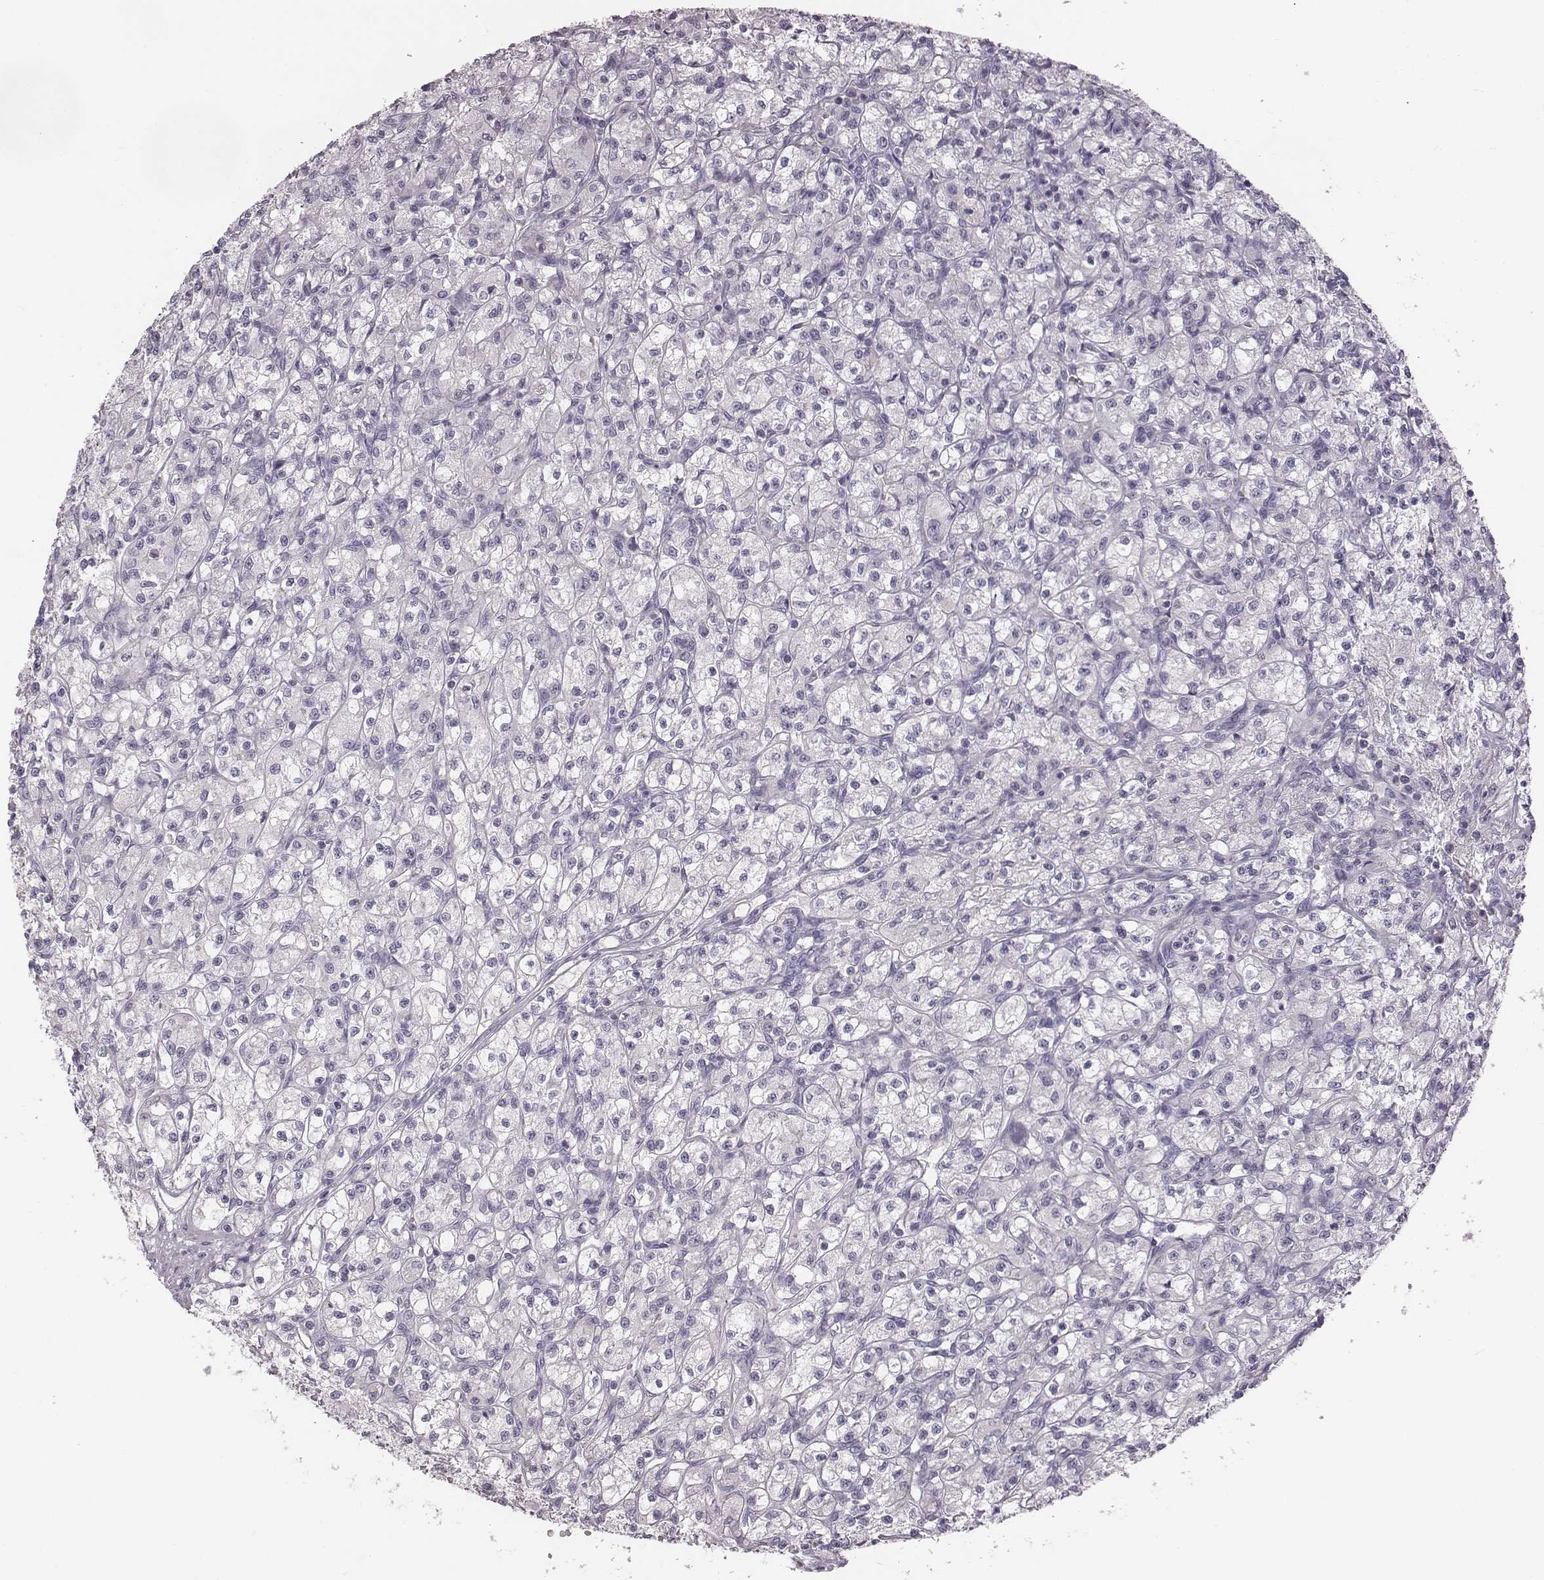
{"staining": {"intensity": "negative", "quantity": "none", "location": "none"}, "tissue": "renal cancer", "cell_type": "Tumor cells", "image_type": "cancer", "snomed": [{"axis": "morphology", "description": "Adenocarcinoma, NOS"}, {"axis": "topography", "description": "Kidney"}], "caption": "DAB immunohistochemical staining of human renal cancer exhibits no significant staining in tumor cells.", "gene": "CRISP1", "patient": {"sex": "female", "age": 70}}